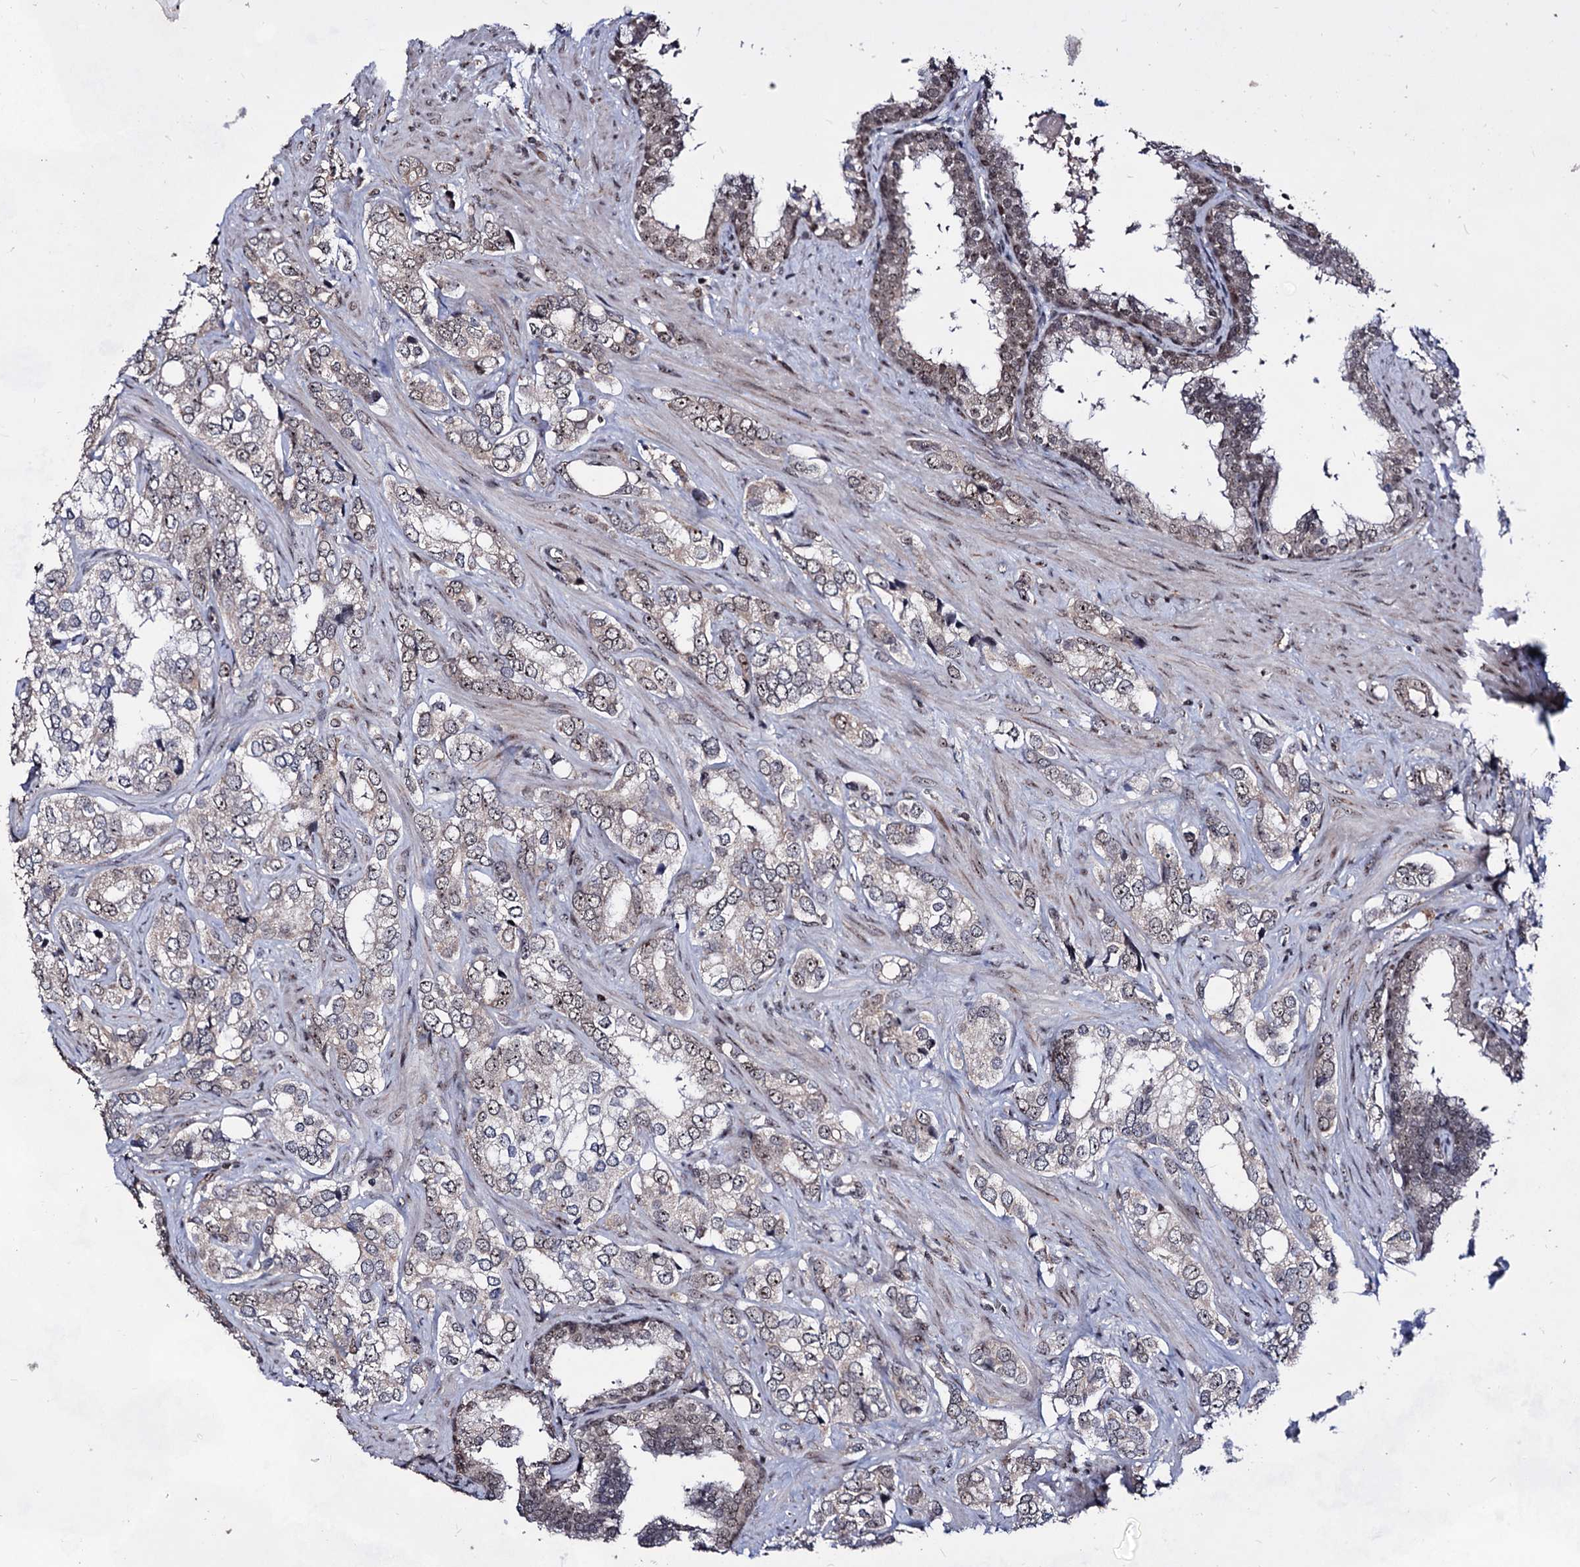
{"staining": {"intensity": "weak", "quantity": "25%-75%", "location": "cytoplasmic/membranous,nuclear"}, "tissue": "prostate cancer", "cell_type": "Tumor cells", "image_type": "cancer", "snomed": [{"axis": "morphology", "description": "Adenocarcinoma, High grade"}, {"axis": "topography", "description": "Prostate"}], "caption": "Weak cytoplasmic/membranous and nuclear protein staining is seen in about 25%-75% of tumor cells in high-grade adenocarcinoma (prostate). Ihc stains the protein of interest in brown and the nuclei are stained blue.", "gene": "EXOSC10", "patient": {"sex": "male", "age": 66}}